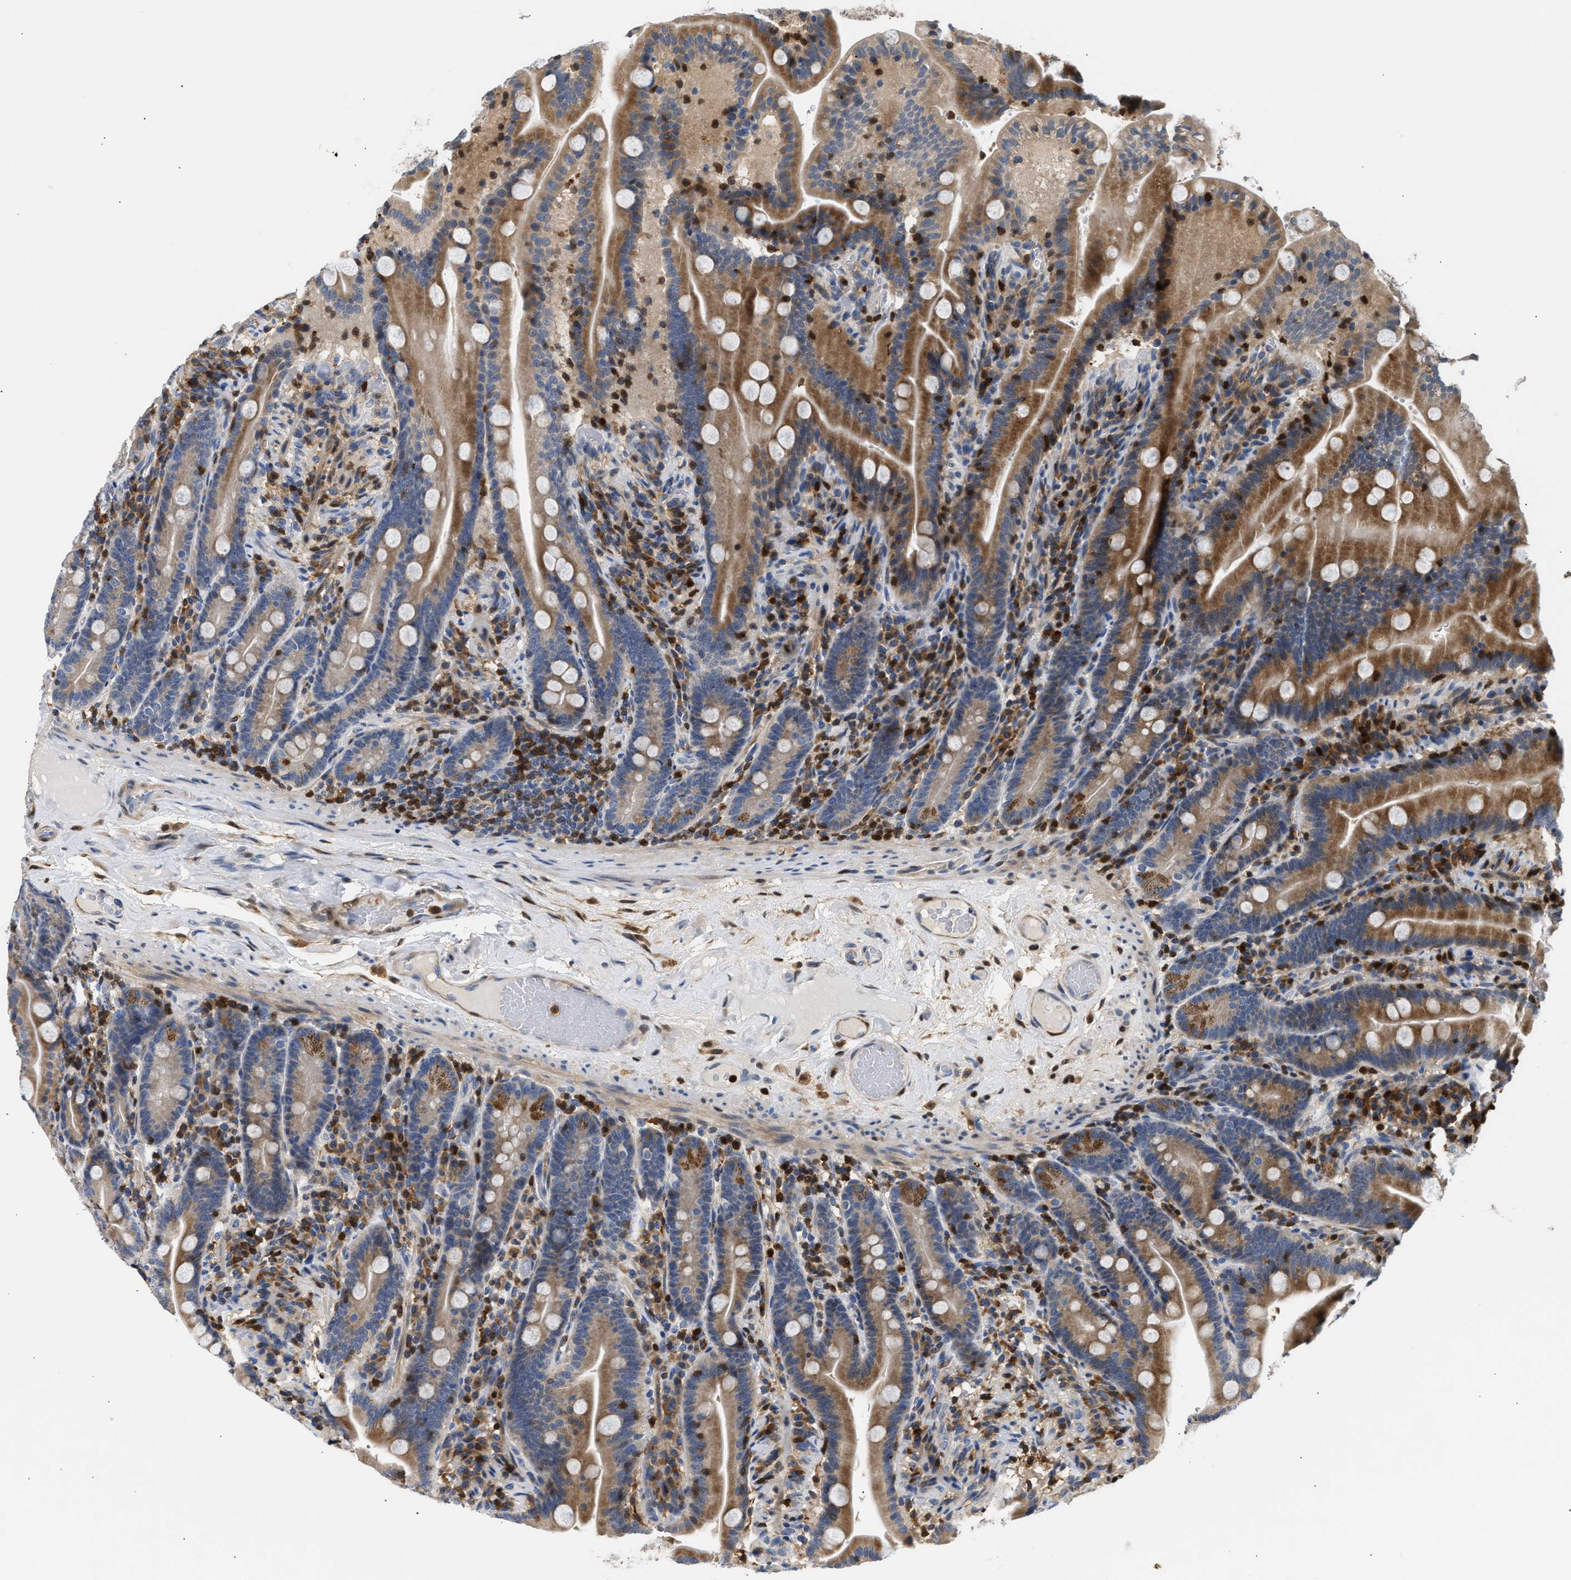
{"staining": {"intensity": "moderate", "quantity": "25%-75%", "location": "cytoplasmic/membranous"}, "tissue": "duodenum", "cell_type": "Glandular cells", "image_type": "normal", "snomed": [{"axis": "morphology", "description": "Normal tissue, NOS"}, {"axis": "topography", "description": "Duodenum"}], "caption": "A brown stain shows moderate cytoplasmic/membranous positivity of a protein in glandular cells of benign duodenum. The staining was performed using DAB, with brown indicating positive protein expression. Nuclei are stained blue with hematoxylin.", "gene": "SLIT2", "patient": {"sex": "male", "age": 54}}